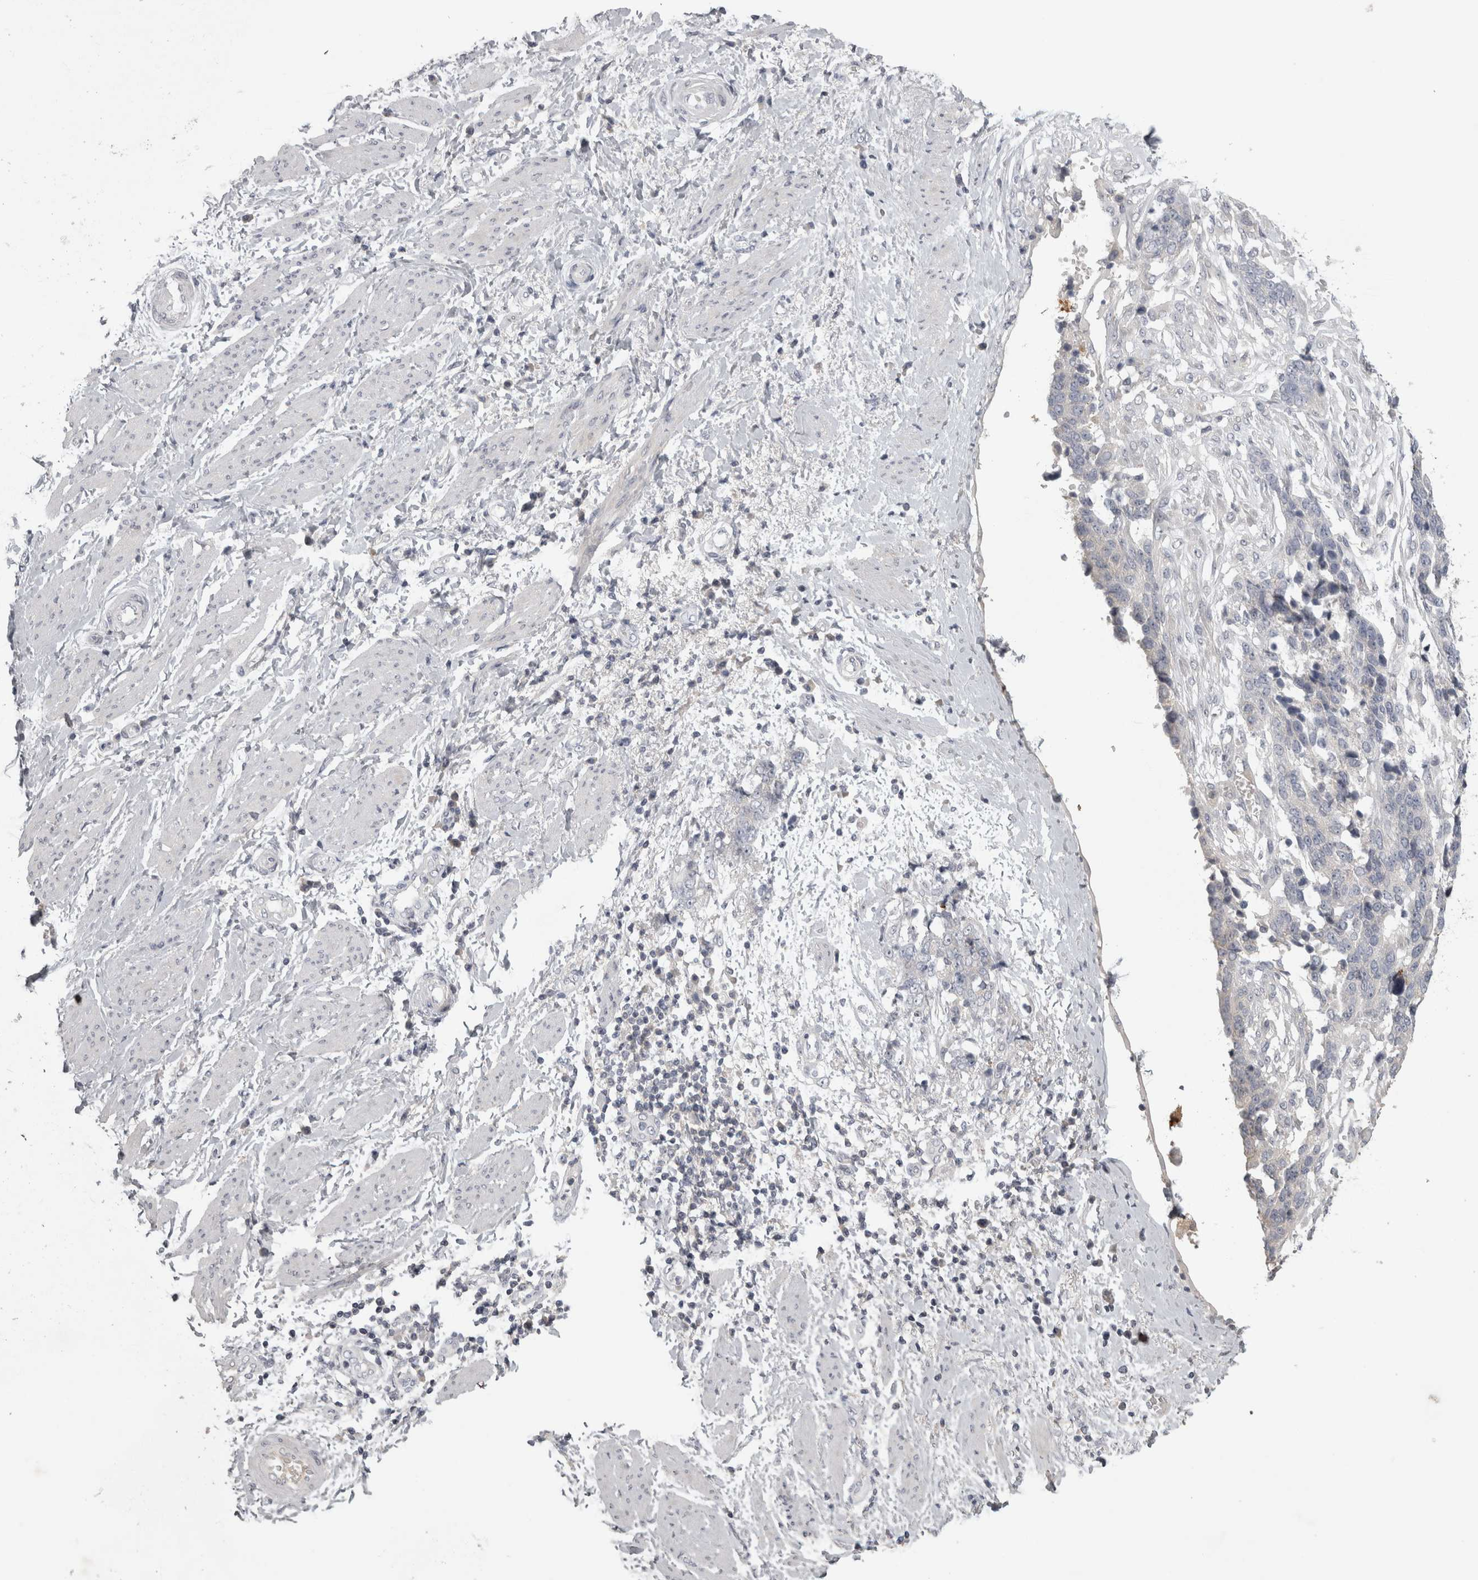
{"staining": {"intensity": "negative", "quantity": "none", "location": "none"}, "tissue": "ovarian cancer", "cell_type": "Tumor cells", "image_type": "cancer", "snomed": [{"axis": "morphology", "description": "Cystadenocarcinoma, serous, NOS"}, {"axis": "topography", "description": "Ovary"}], "caption": "Protein analysis of ovarian cancer (serous cystadenocarcinoma) exhibits no significant staining in tumor cells.", "gene": "ENPP7", "patient": {"sex": "female", "age": 44}}